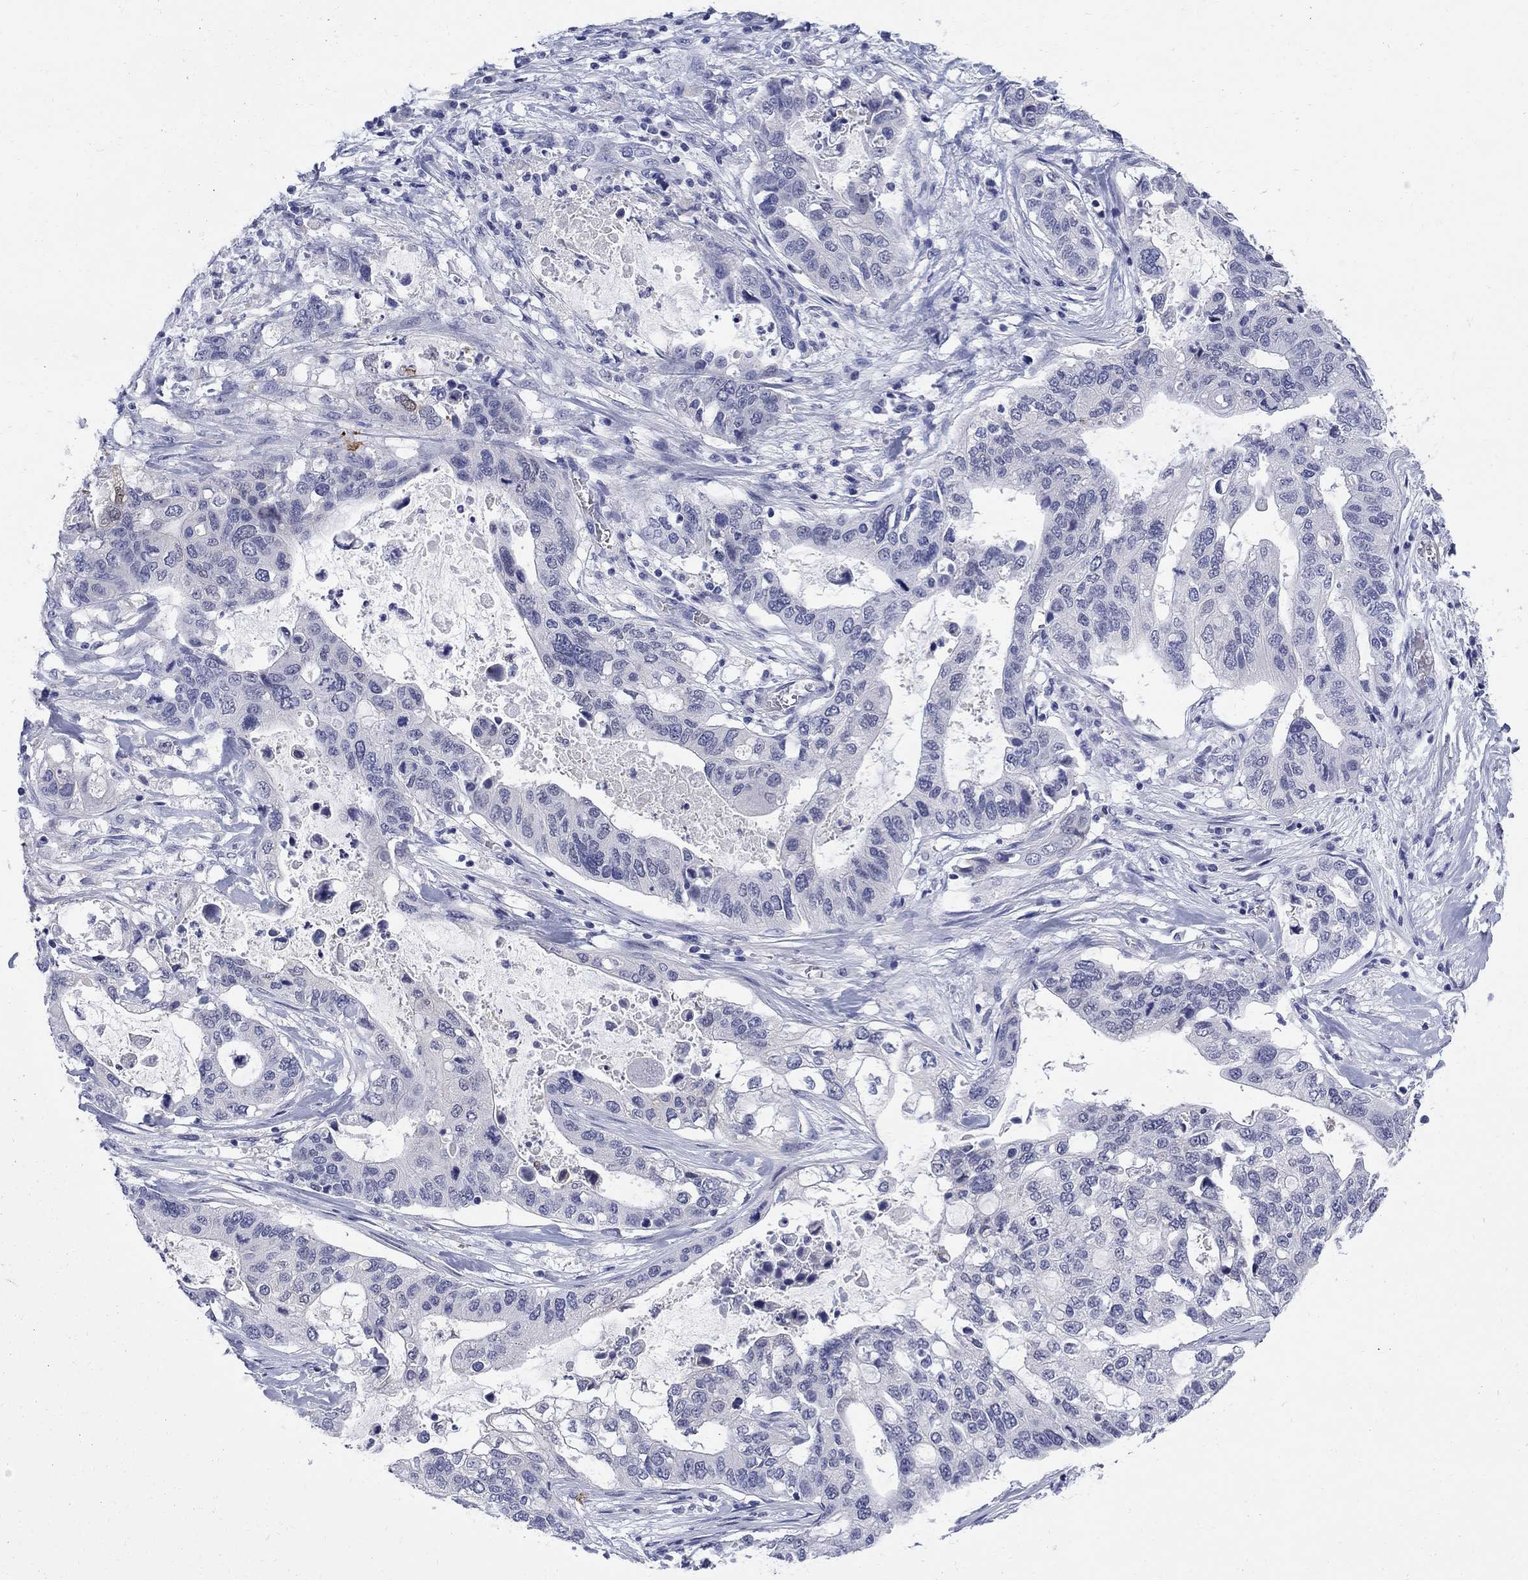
{"staining": {"intensity": "negative", "quantity": "none", "location": "none"}, "tissue": "stomach cancer", "cell_type": "Tumor cells", "image_type": "cancer", "snomed": [{"axis": "morphology", "description": "Adenocarcinoma, NOS"}, {"axis": "topography", "description": "Stomach"}], "caption": "High power microscopy histopathology image of an IHC image of stomach cancer (adenocarcinoma), revealing no significant expression in tumor cells.", "gene": "SERPINB2", "patient": {"sex": "male", "age": 54}}